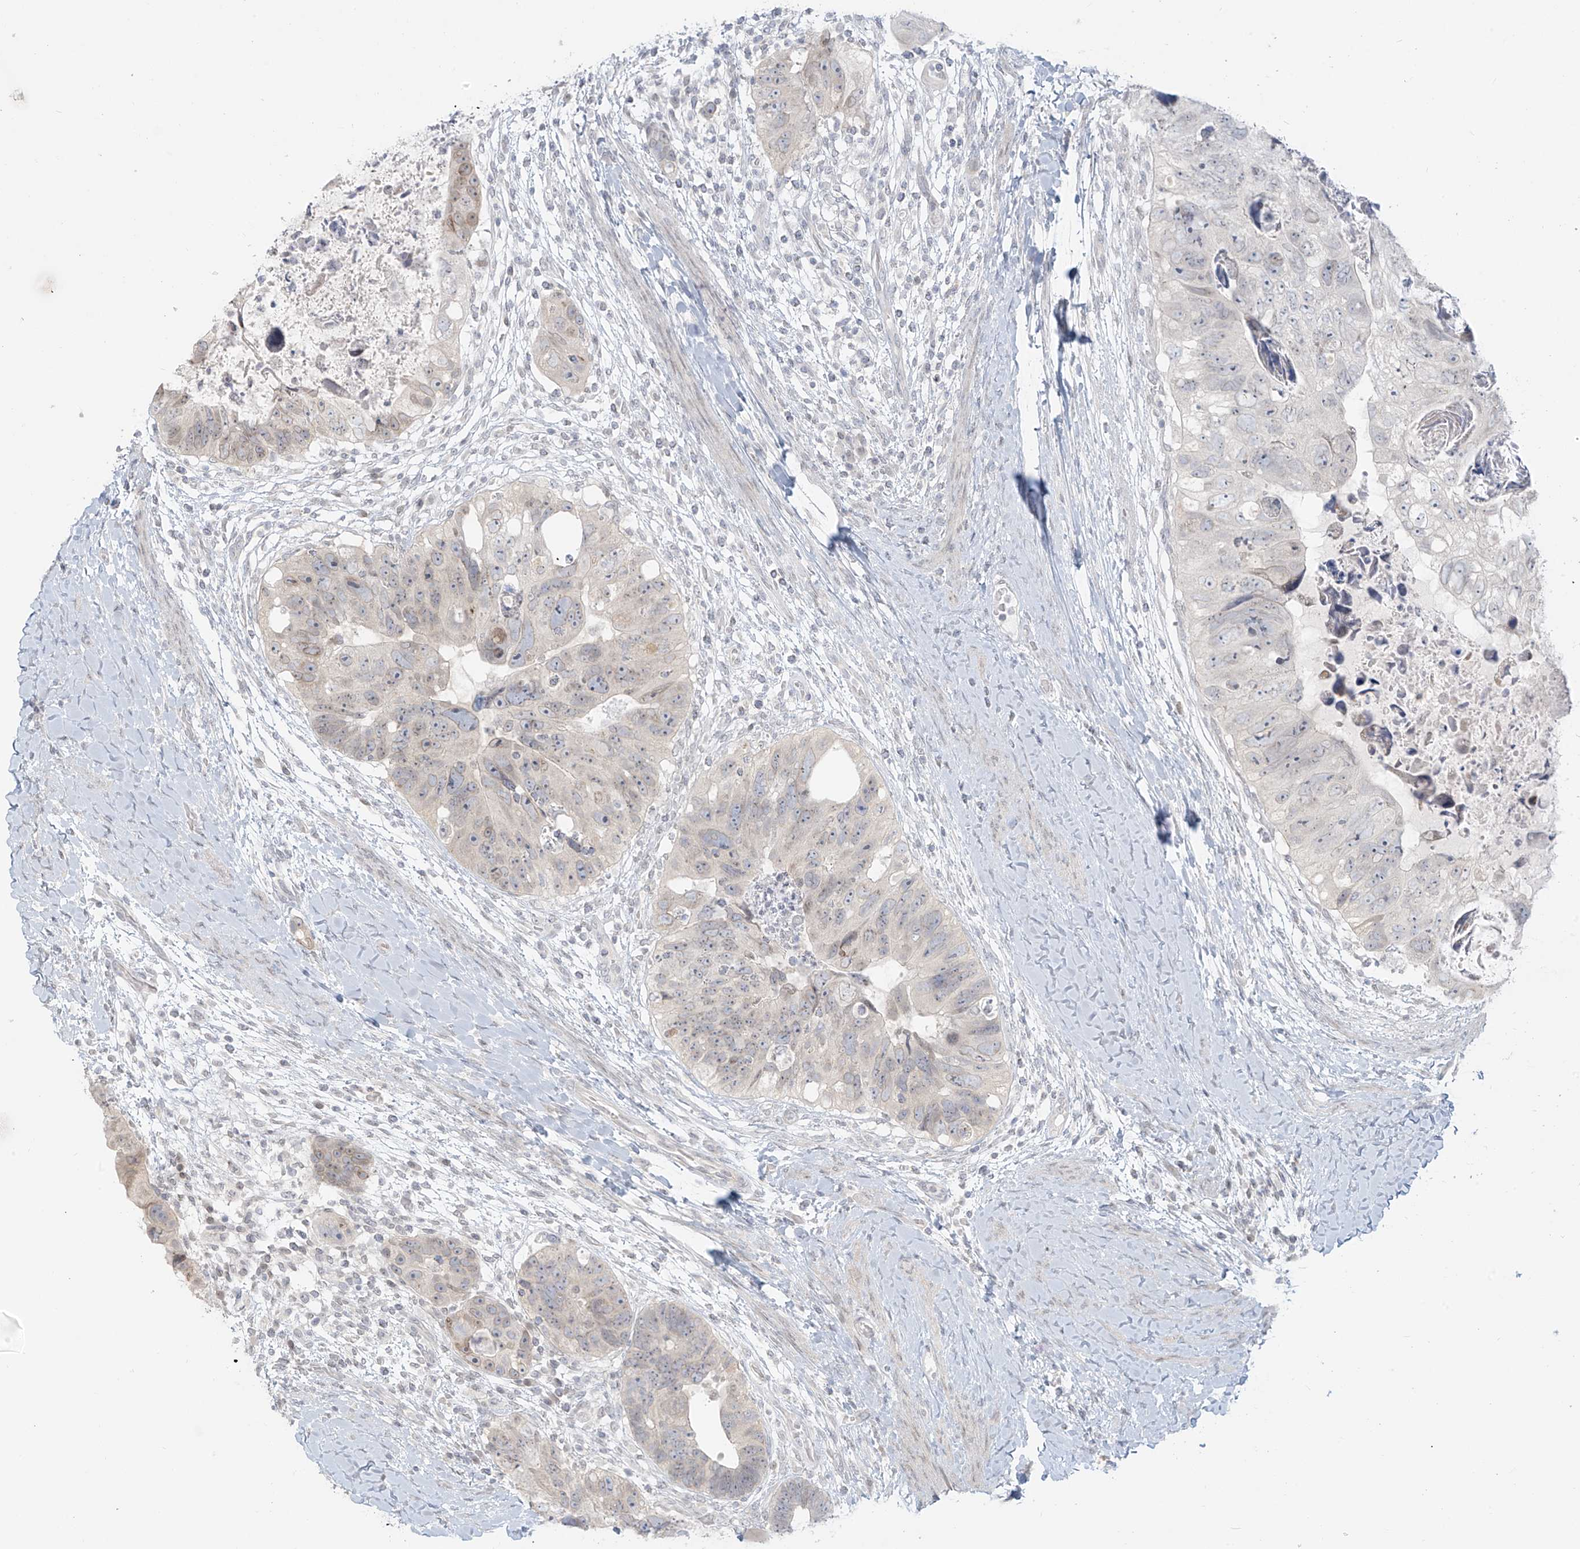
{"staining": {"intensity": "negative", "quantity": "none", "location": "none"}, "tissue": "colorectal cancer", "cell_type": "Tumor cells", "image_type": "cancer", "snomed": [{"axis": "morphology", "description": "Adenocarcinoma, NOS"}, {"axis": "topography", "description": "Rectum"}], "caption": "This is a image of immunohistochemistry (IHC) staining of colorectal cancer, which shows no staining in tumor cells. The staining is performed using DAB brown chromogen with nuclei counter-stained in using hematoxylin.", "gene": "OSBPL7", "patient": {"sex": "male", "age": 59}}